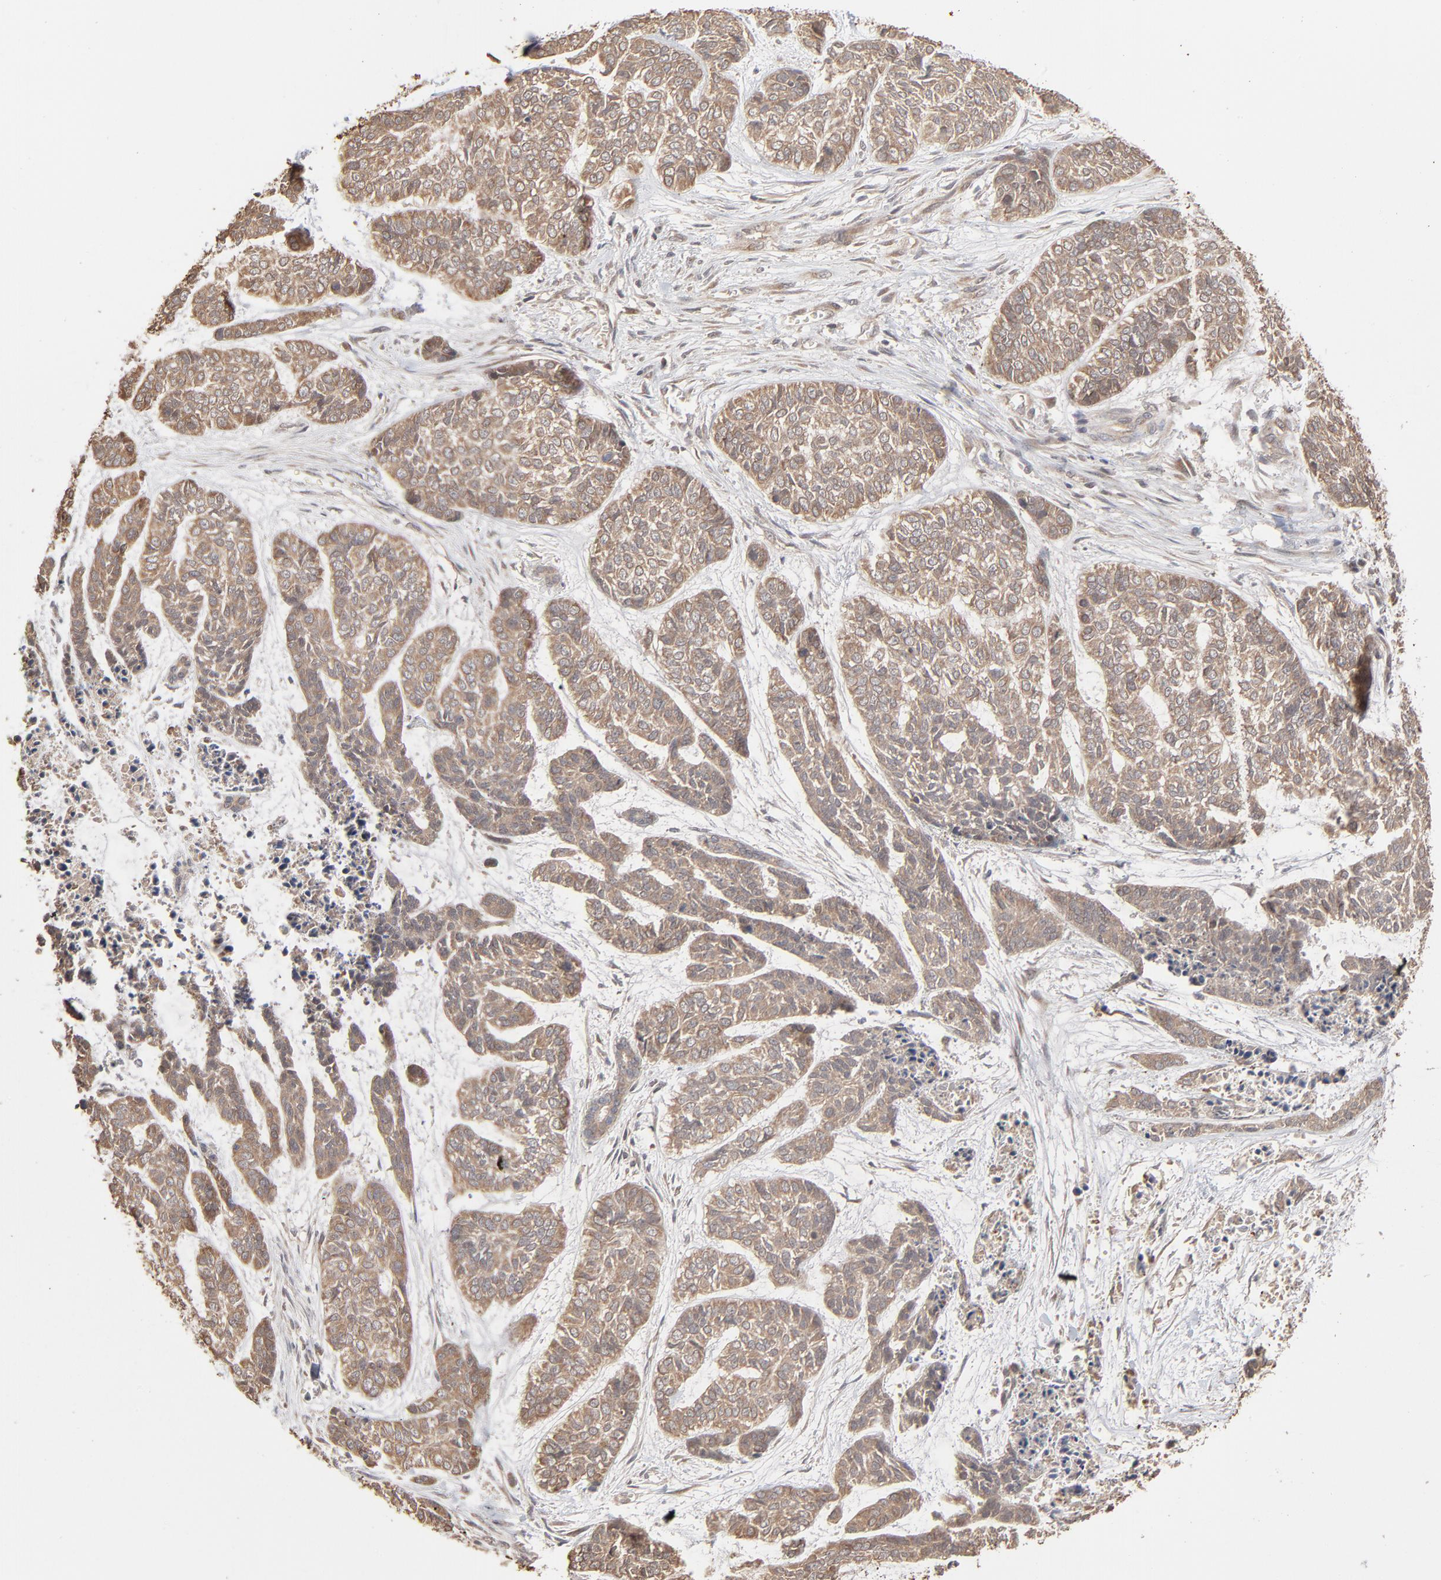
{"staining": {"intensity": "weak", "quantity": ">75%", "location": "cytoplasmic/membranous"}, "tissue": "skin cancer", "cell_type": "Tumor cells", "image_type": "cancer", "snomed": [{"axis": "morphology", "description": "Basal cell carcinoma"}, {"axis": "topography", "description": "Skin"}], "caption": "Immunohistochemistry (DAB) staining of human skin cancer exhibits weak cytoplasmic/membranous protein positivity in about >75% of tumor cells.", "gene": "SCFD1", "patient": {"sex": "female", "age": 64}}